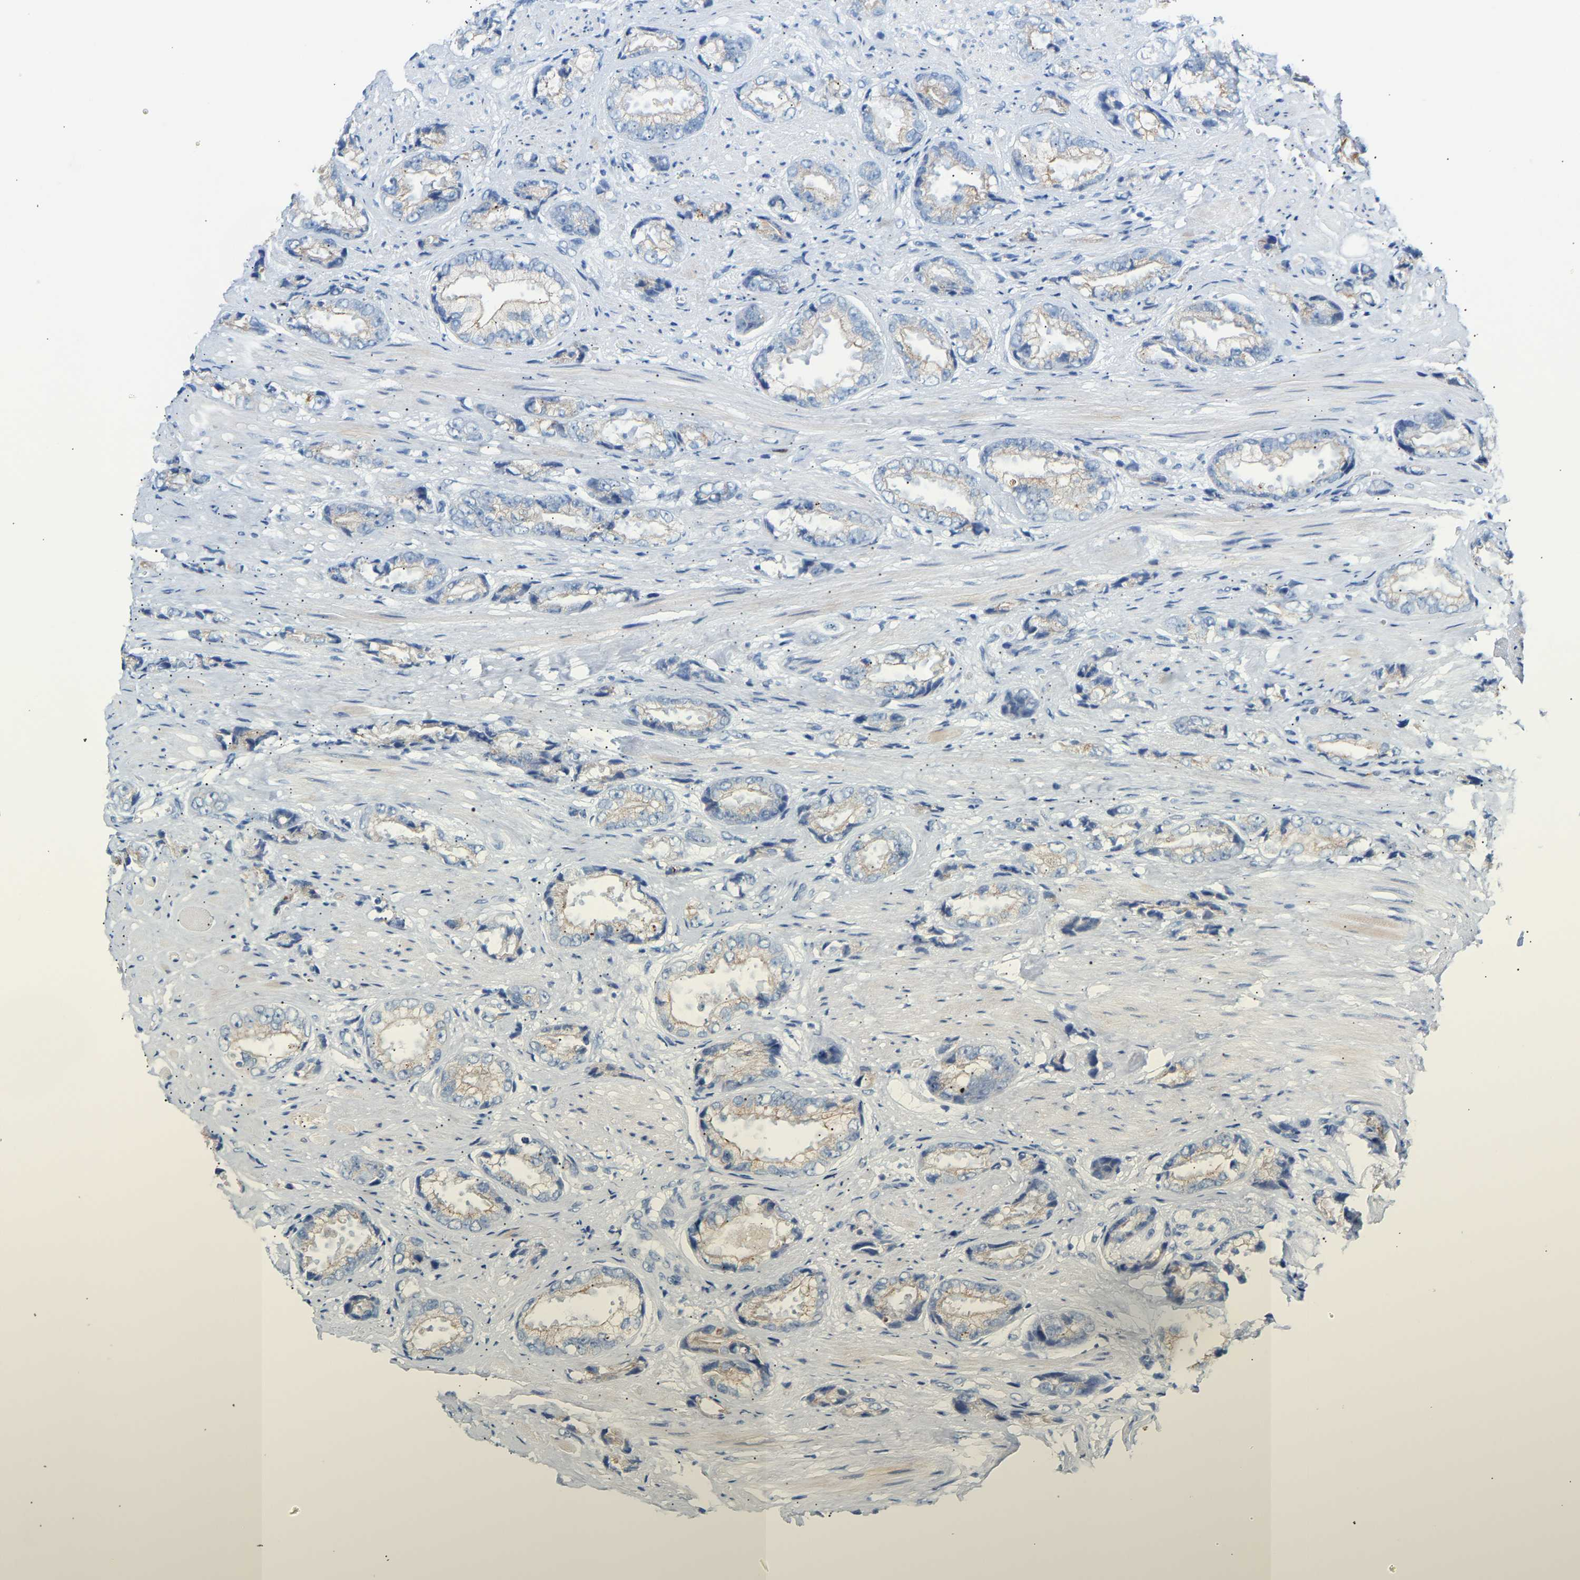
{"staining": {"intensity": "weak", "quantity": "<25%", "location": "cytoplasmic/membranous"}, "tissue": "prostate cancer", "cell_type": "Tumor cells", "image_type": "cancer", "snomed": [{"axis": "morphology", "description": "Adenocarcinoma, High grade"}, {"axis": "topography", "description": "Prostate"}], "caption": "A high-resolution photomicrograph shows IHC staining of high-grade adenocarcinoma (prostate), which displays no significant staining in tumor cells. Nuclei are stained in blue.", "gene": "PEX1", "patient": {"sex": "male", "age": 61}}